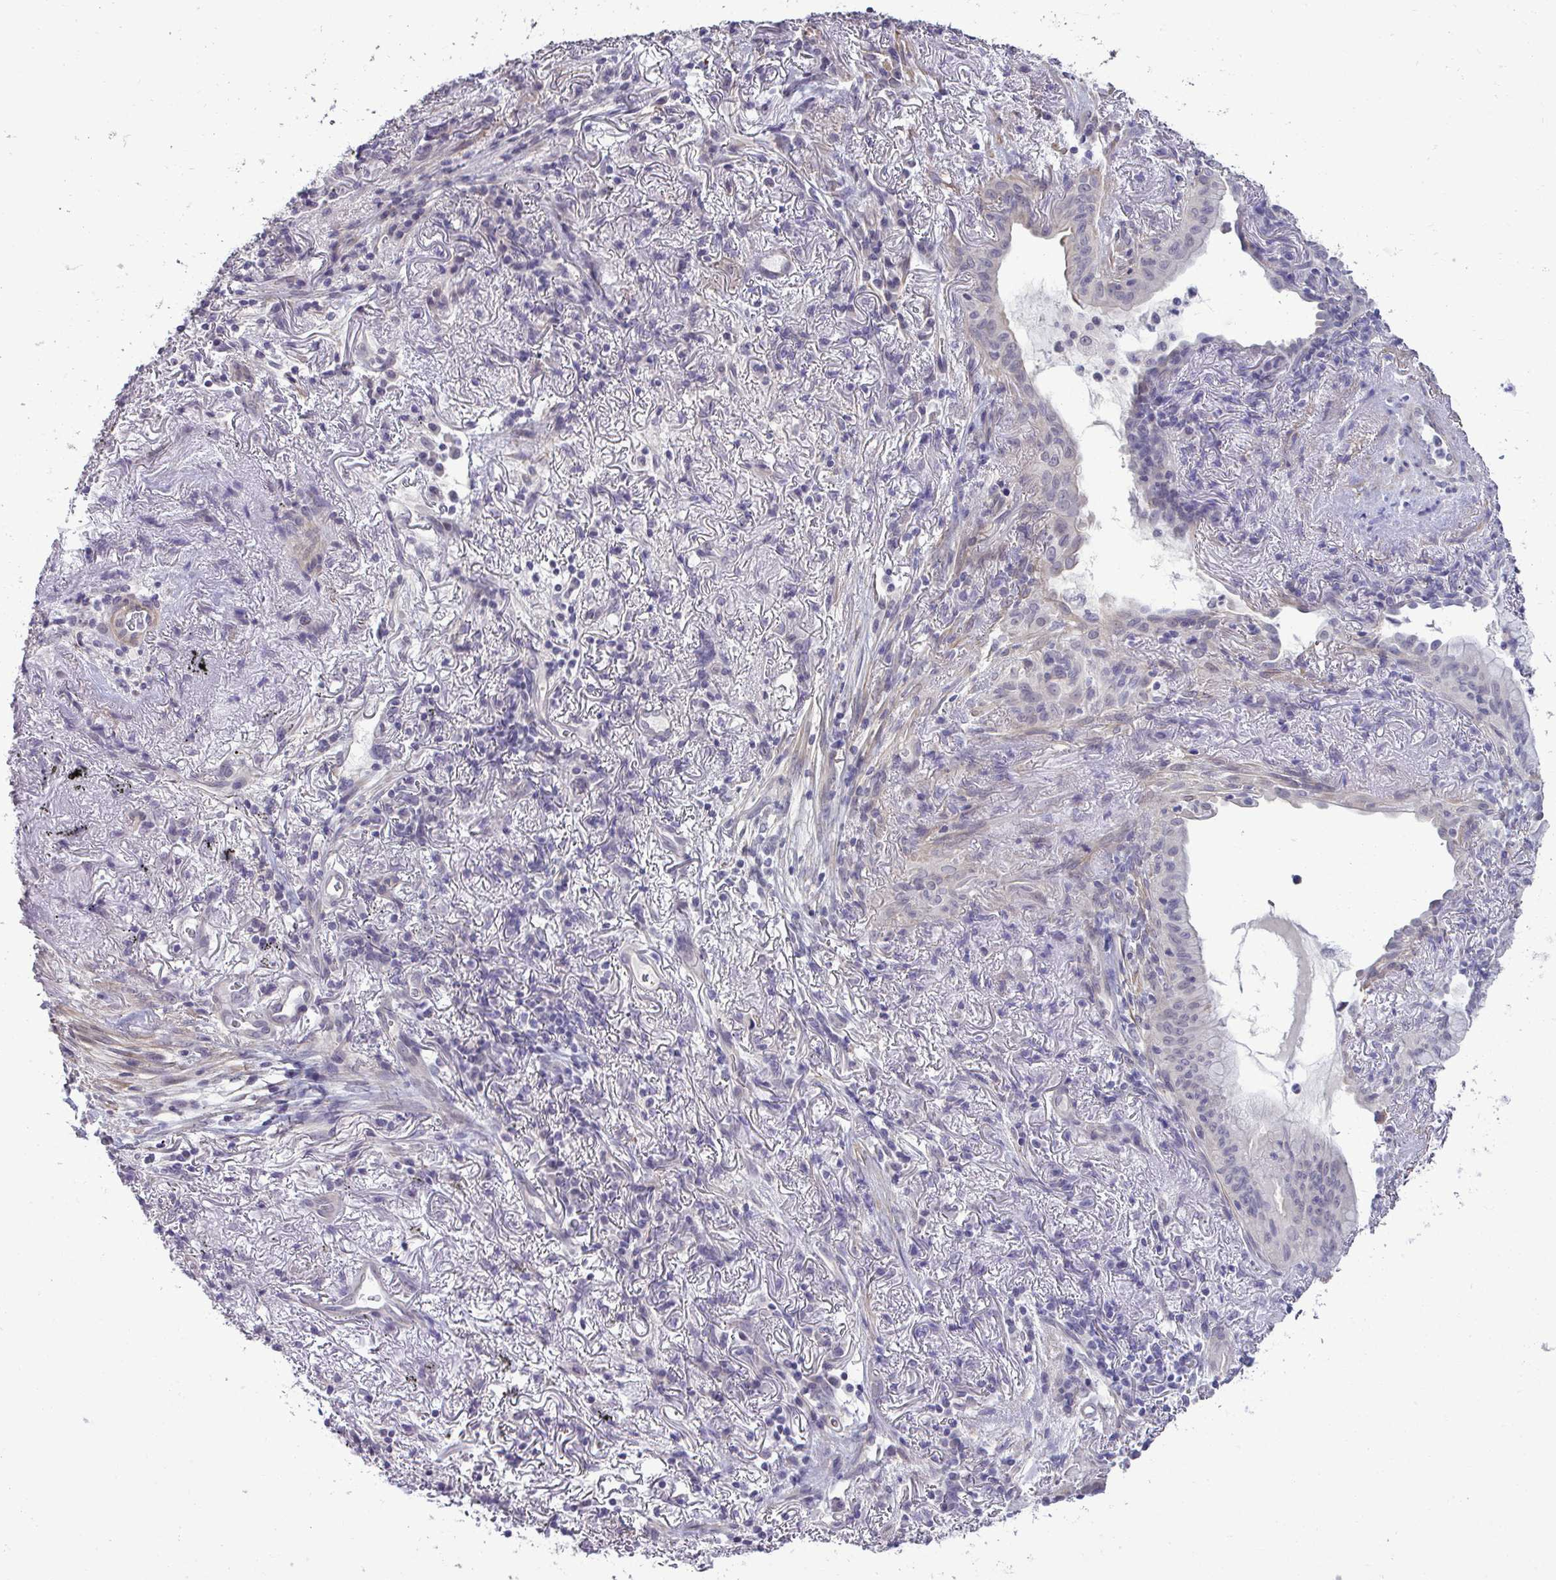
{"staining": {"intensity": "negative", "quantity": "none", "location": "none"}, "tissue": "lung cancer", "cell_type": "Tumor cells", "image_type": "cancer", "snomed": [{"axis": "morphology", "description": "Adenocarcinoma, NOS"}, {"axis": "topography", "description": "Lung"}], "caption": "High power microscopy micrograph of an immunohistochemistry image of lung cancer, revealing no significant staining in tumor cells.", "gene": "SLC30A3", "patient": {"sex": "male", "age": 77}}